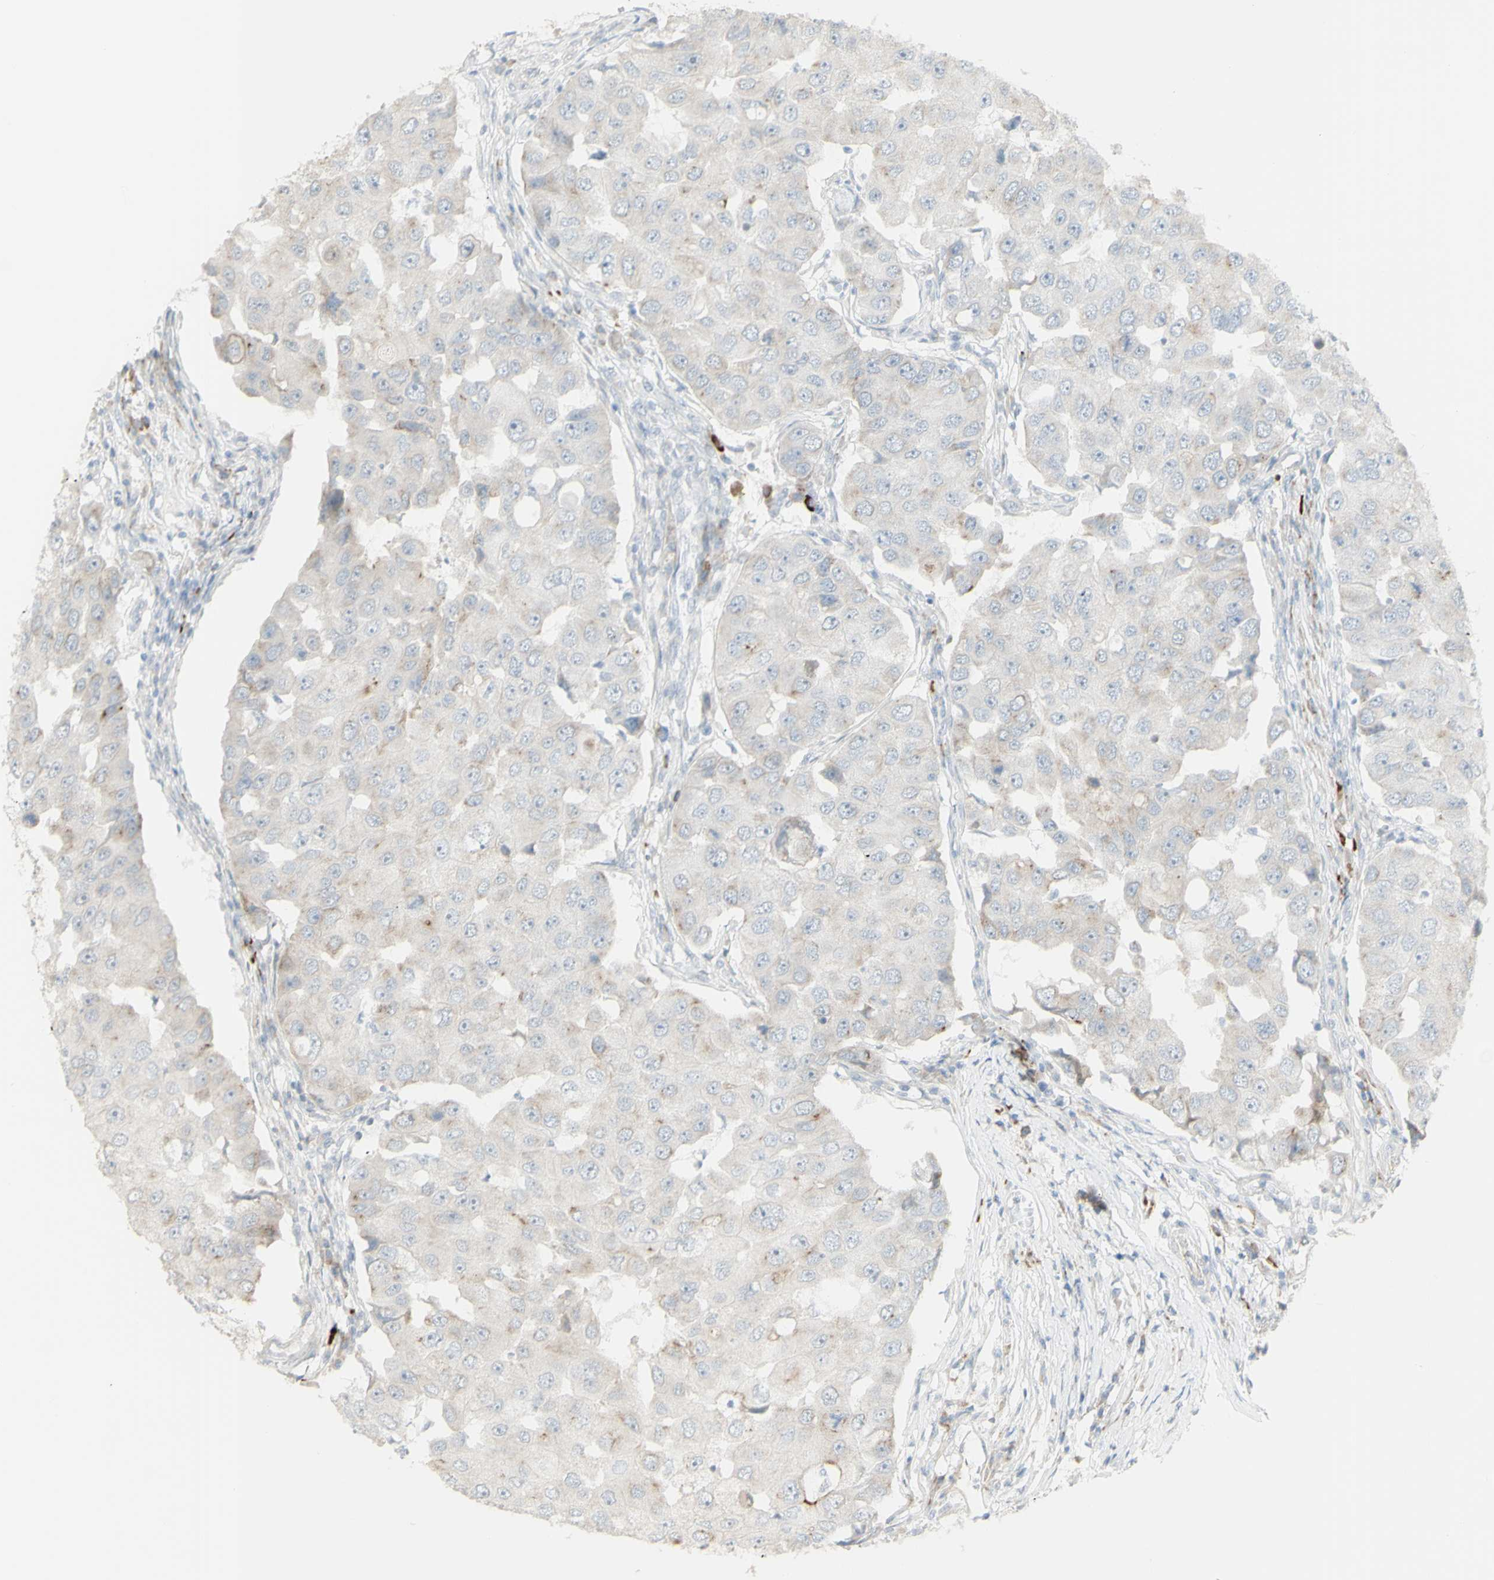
{"staining": {"intensity": "weak", "quantity": "<25%", "location": "cytoplasmic/membranous"}, "tissue": "breast cancer", "cell_type": "Tumor cells", "image_type": "cancer", "snomed": [{"axis": "morphology", "description": "Duct carcinoma"}, {"axis": "topography", "description": "Breast"}], "caption": "An immunohistochemistry (IHC) image of breast cancer is shown. There is no staining in tumor cells of breast cancer.", "gene": "NDST4", "patient": {"sex": "female", "age": 27}}